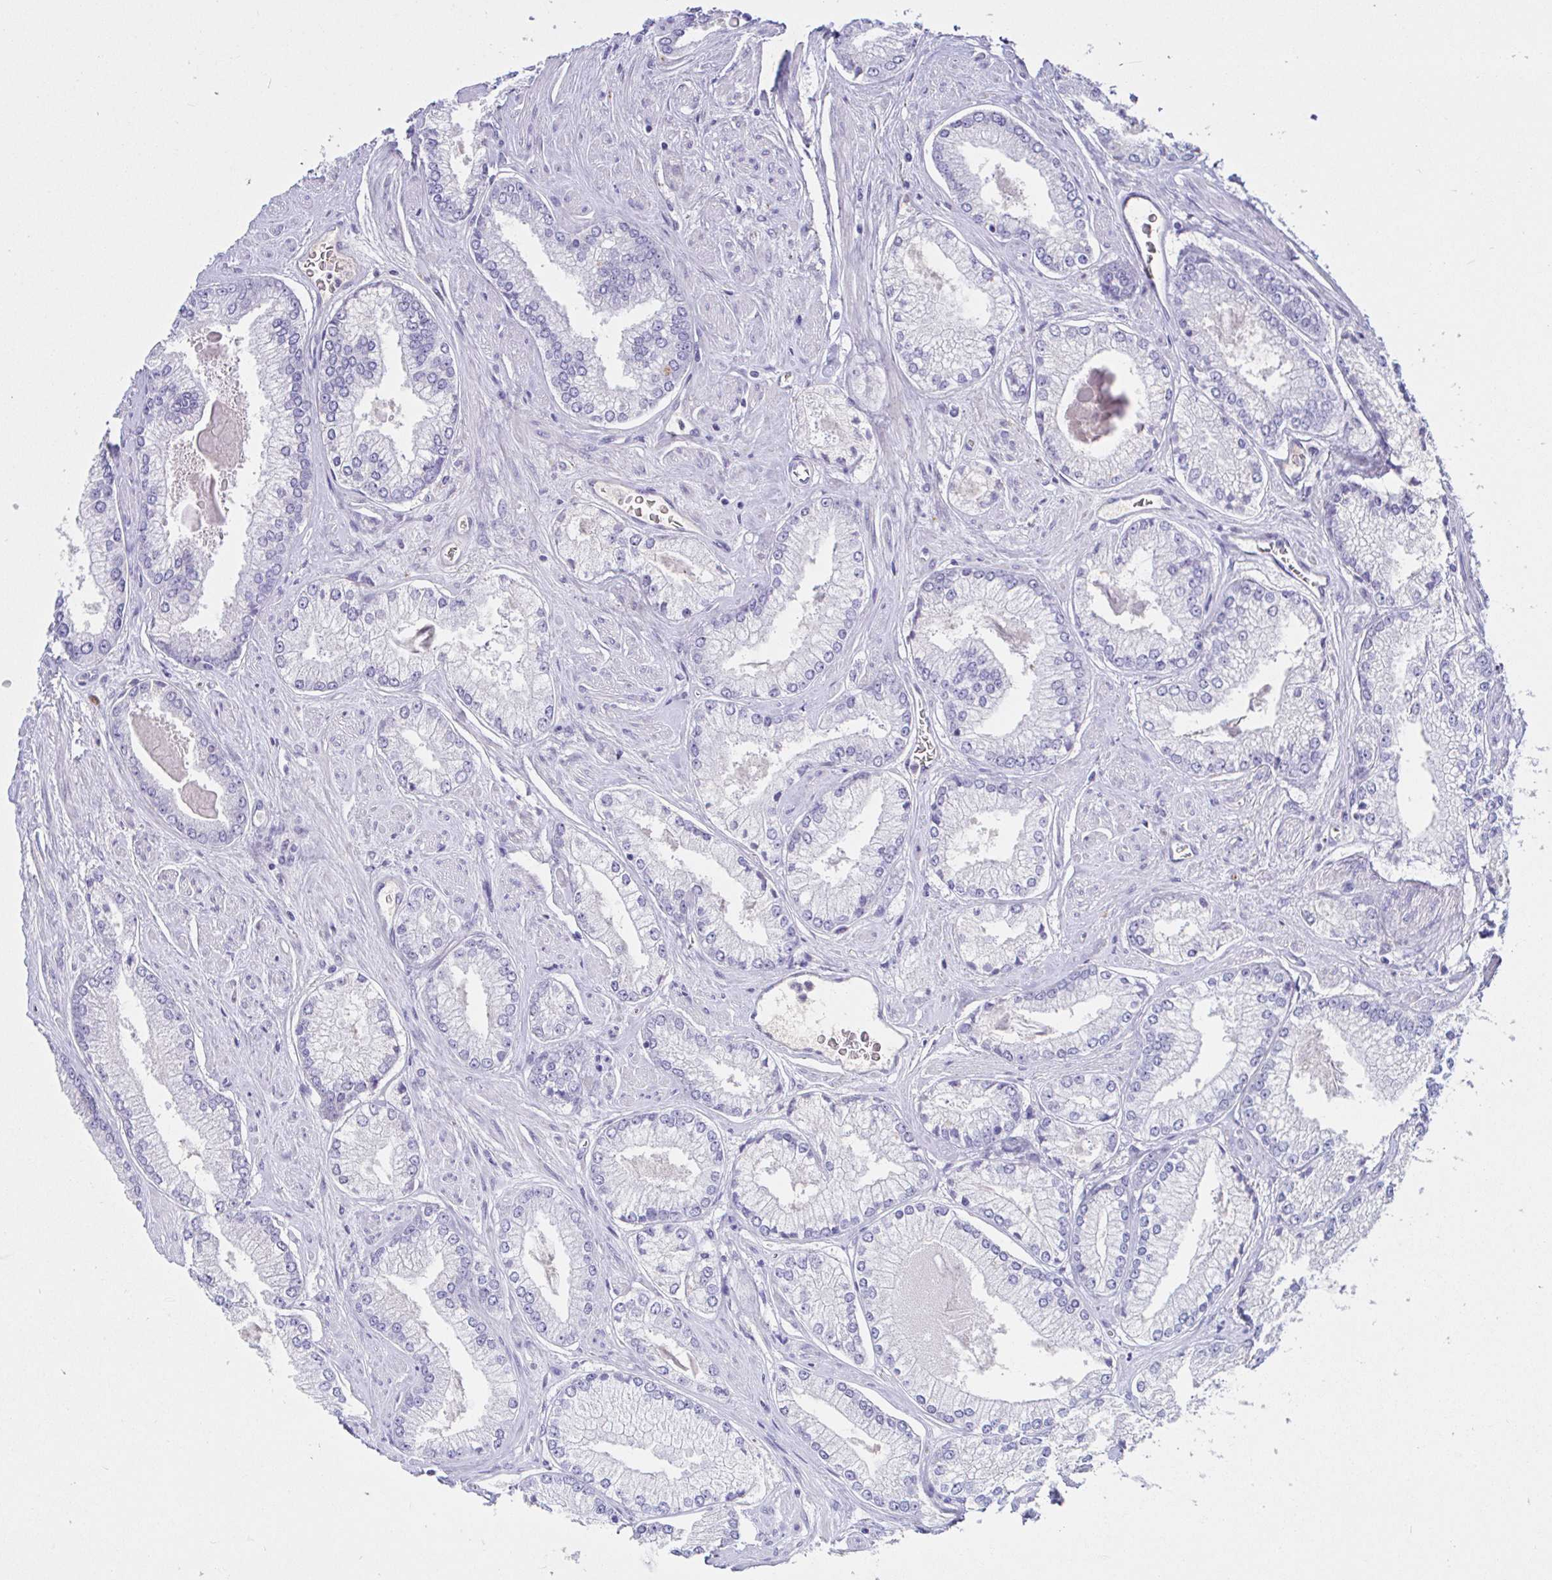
{"staining": {"intensity": "negative", "quantity": "none", "location": "none"}, "tissue": "prostate cancer", "cell_type": "Tumor cells", "image_type": "cancer", "snomed": [{"axis": "morphology", "description": "Adenocarcinoma, Low grade"}, {"axis": "topography", "description": "Prostate"}], "caption": "DAB (3,3'-diaminobenzidine) immunohistochemical staining of prostate cancer displays no significant expression in tumor cells.", "gene": "SAA4", "patient": {"sex": "male", "age": 67}}